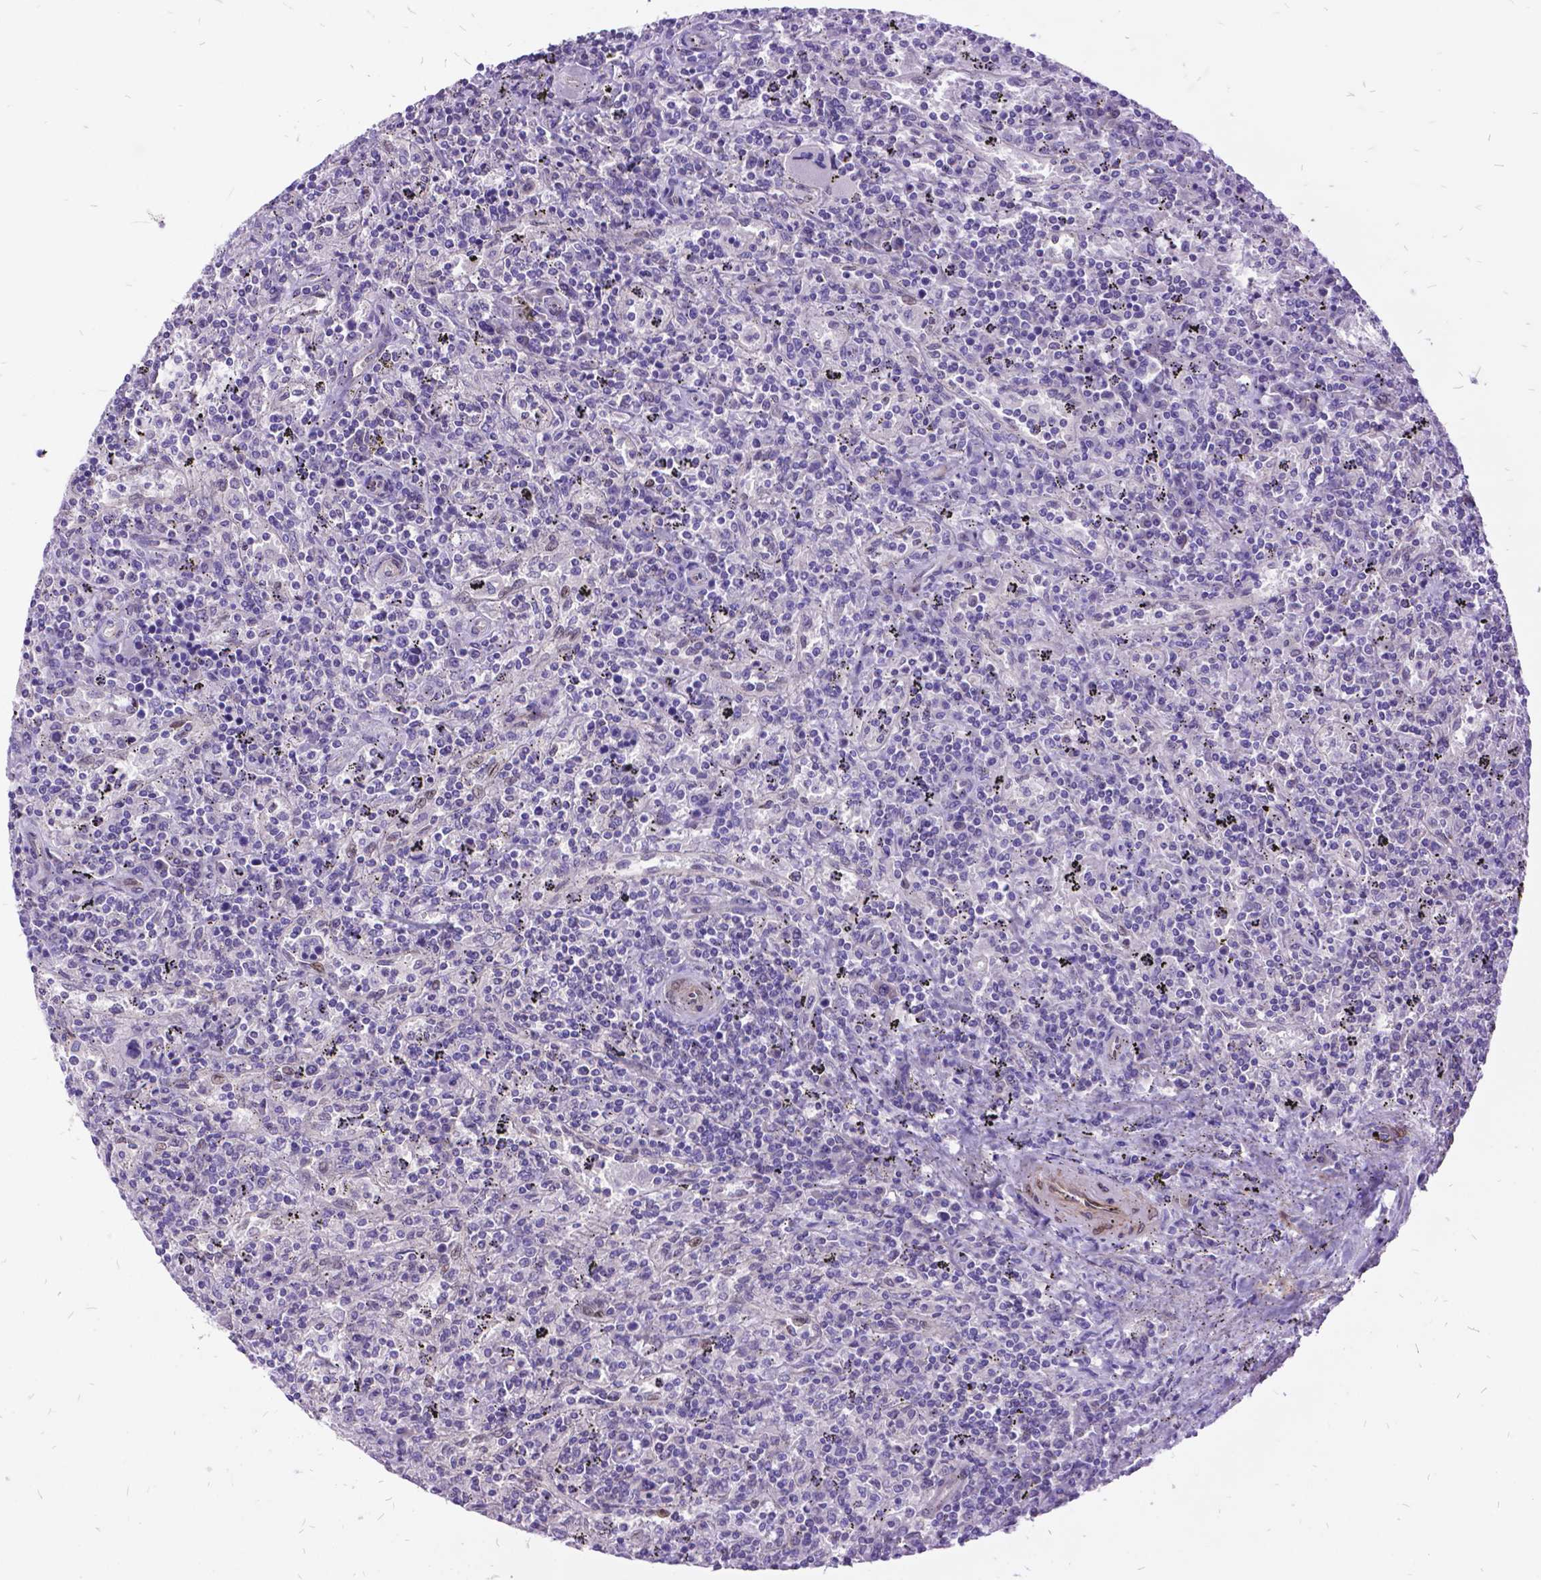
{"staining": {"intensity": "negative", "quantity": "none", "location": "none"}, "tissue": "lymphoma", "cell_type": "Tumor cells", "image_type": "cancer", "snomed": [{"axis": "morphology", "description": "Malignant lymphoma, non-Hodgkin's type, Low grade"}, {"axis": "topography", "description": "Spleen"}], "caption": "Lymphoma was stained to show a protein in brown. There is no significant expression in tumor cells. The staining was performed using DAB (3,3'-diaminobenzidine) to visualize the protein expression in brown, while the nuclei were stained in blue with hematoxylin (Magnification: 20x).", "gene": "GRB7", "patient": {"sex": "male", "age": 62}}